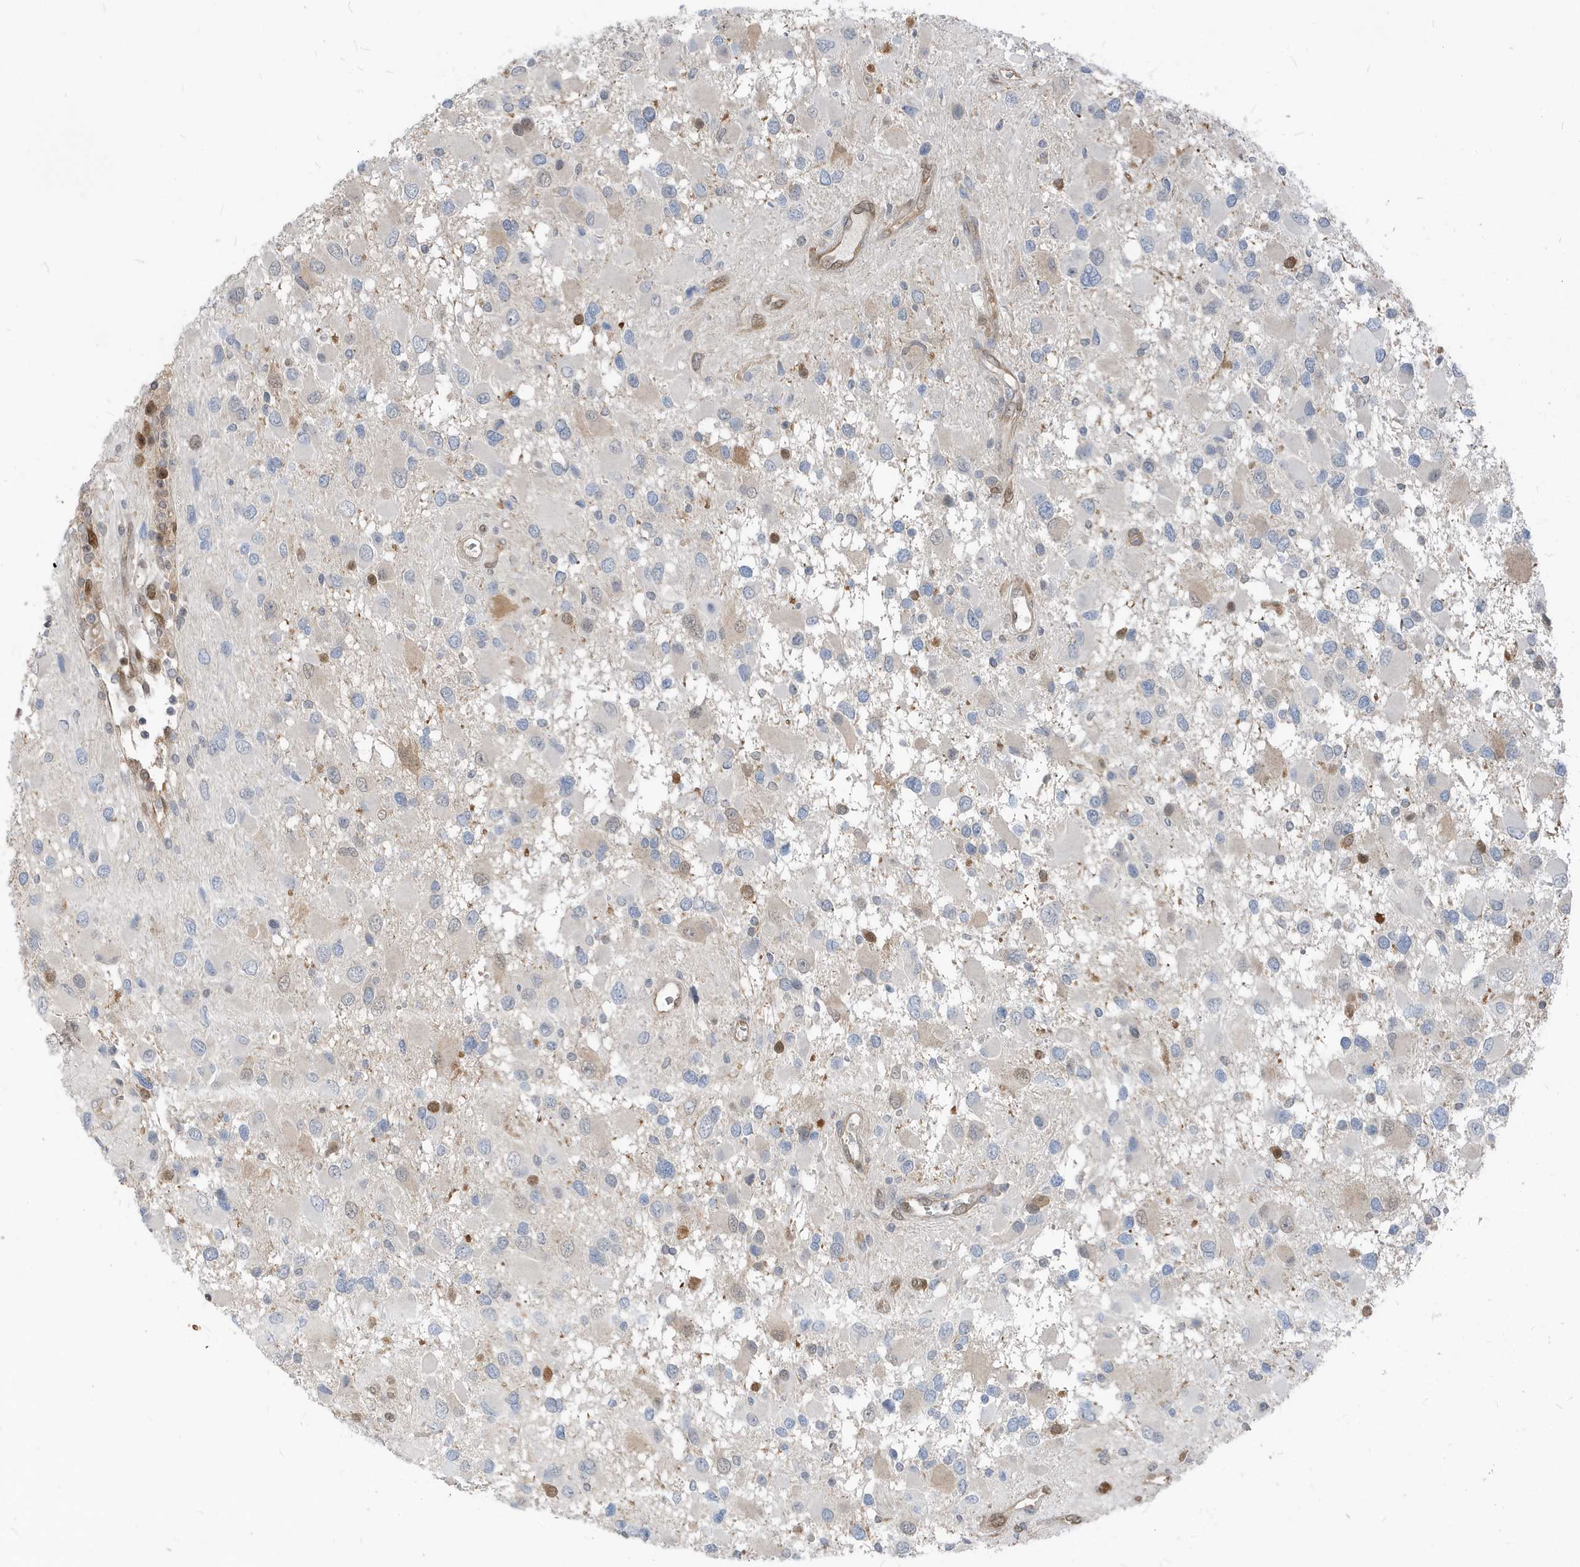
{"staining": {"intensity": "negative", "quantity": "none", "location": "none"}, "tissue": "glioma", "cell_type": "Tumor cells", "image_type": "cancer", "snomed": [{"axis": "morphology", "description": "Glioma, malignant, High grade"}, {"axis": "topography", "description": "Brain"}], "caption": "Immunohistochemical staining of high-grade glioma (malignant) reveals no significant expression in tumor cells.", "gene": "NCOA7", "patient": {"sex": "male", "age": 53}}